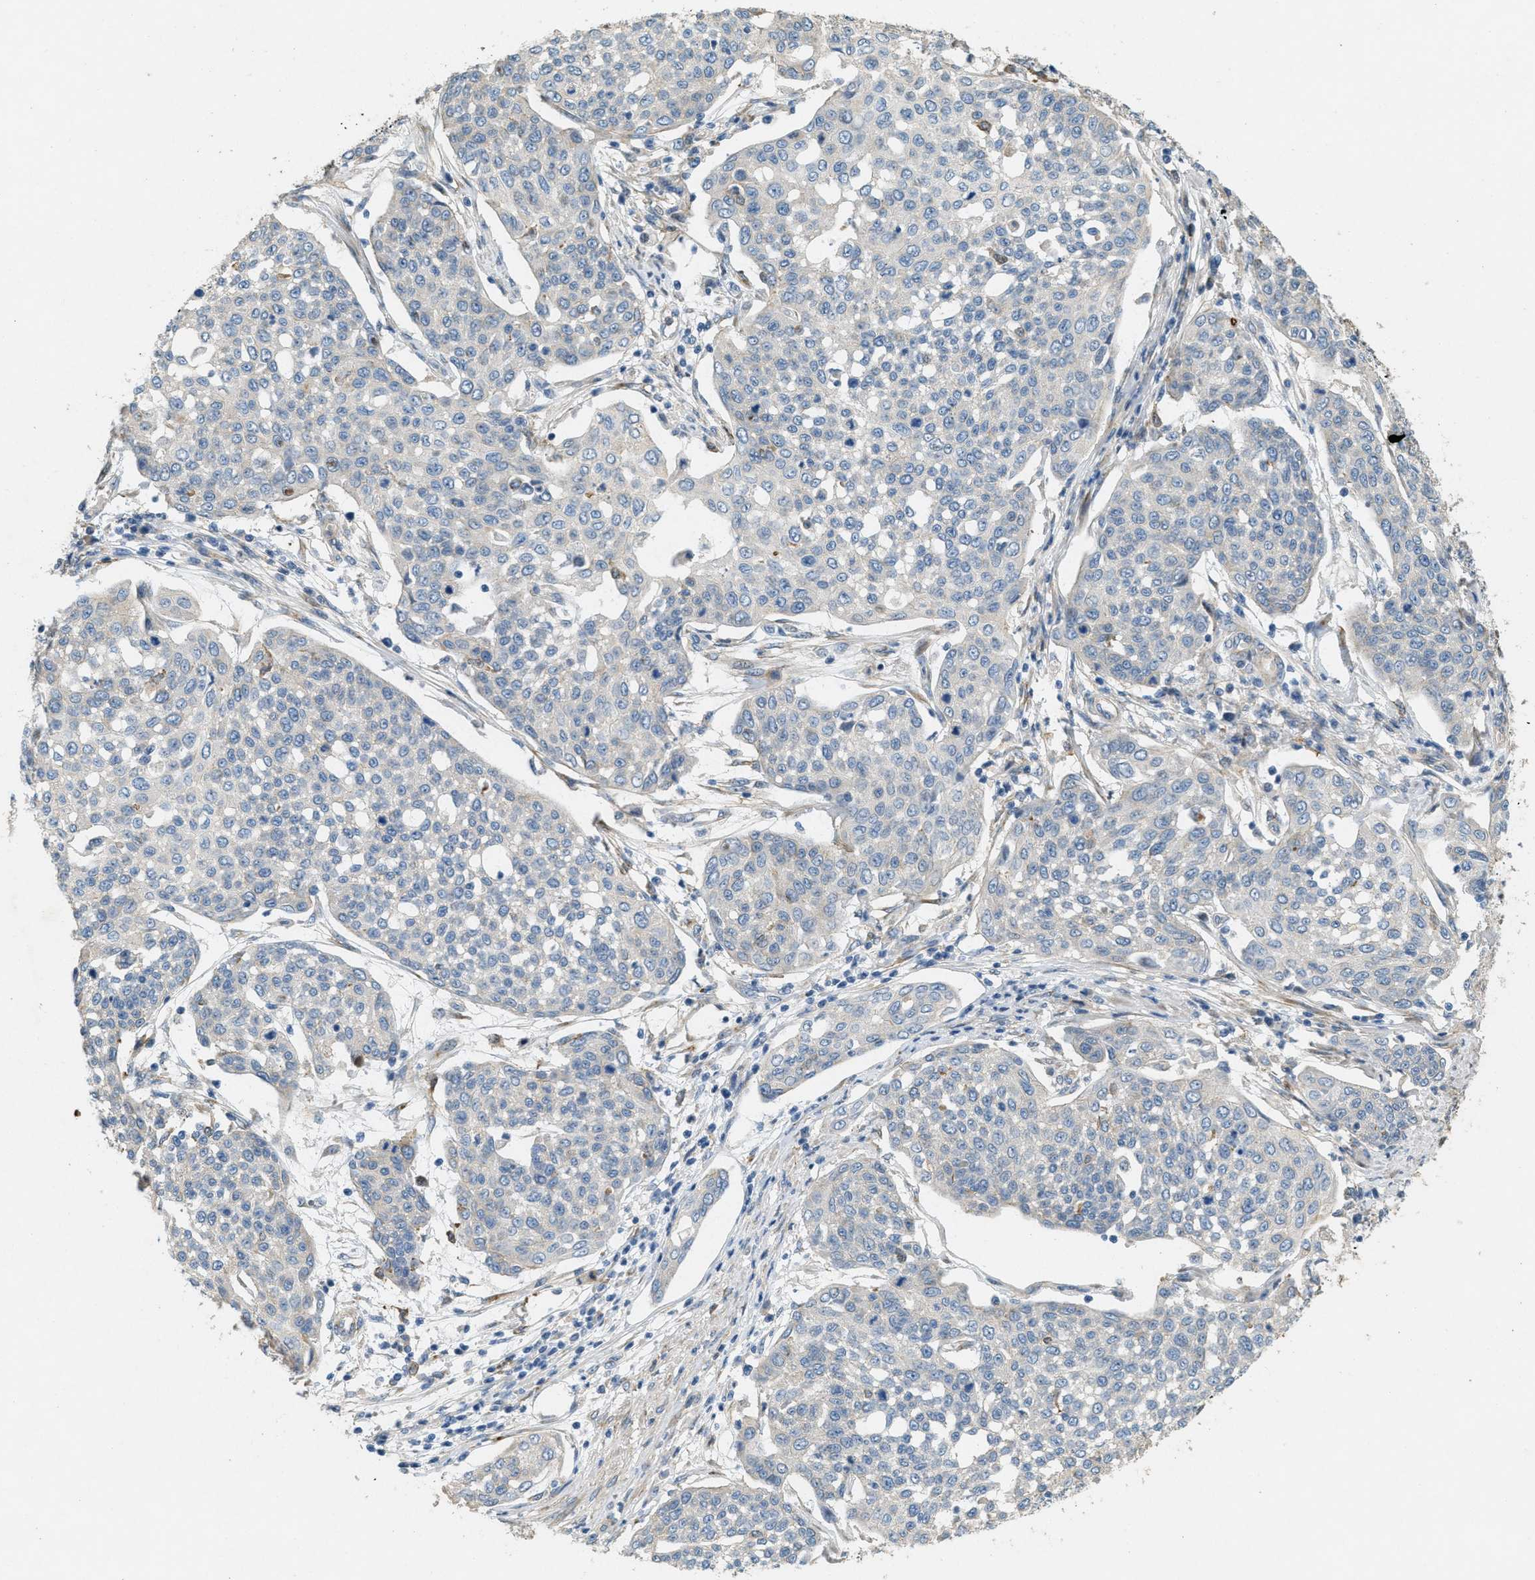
{"staining": {"intensity": "negative", "quantity": "none", "location": "none"}, "tissue": "cervical cancer", "cell_type": "Tumor cells", "image_type": "cancer", "snomed": [{"axis": "morphology", "description": "Squamous cell carcinoma, NOS"}, {"axis": "topography", "description": "Cervix"}], "caption": "Tumor cells are negative for protein expression in human cervical squamous cell carcinoma.", "gene": "ADCY5", "patient": {"sex": "female", "age": 34}}